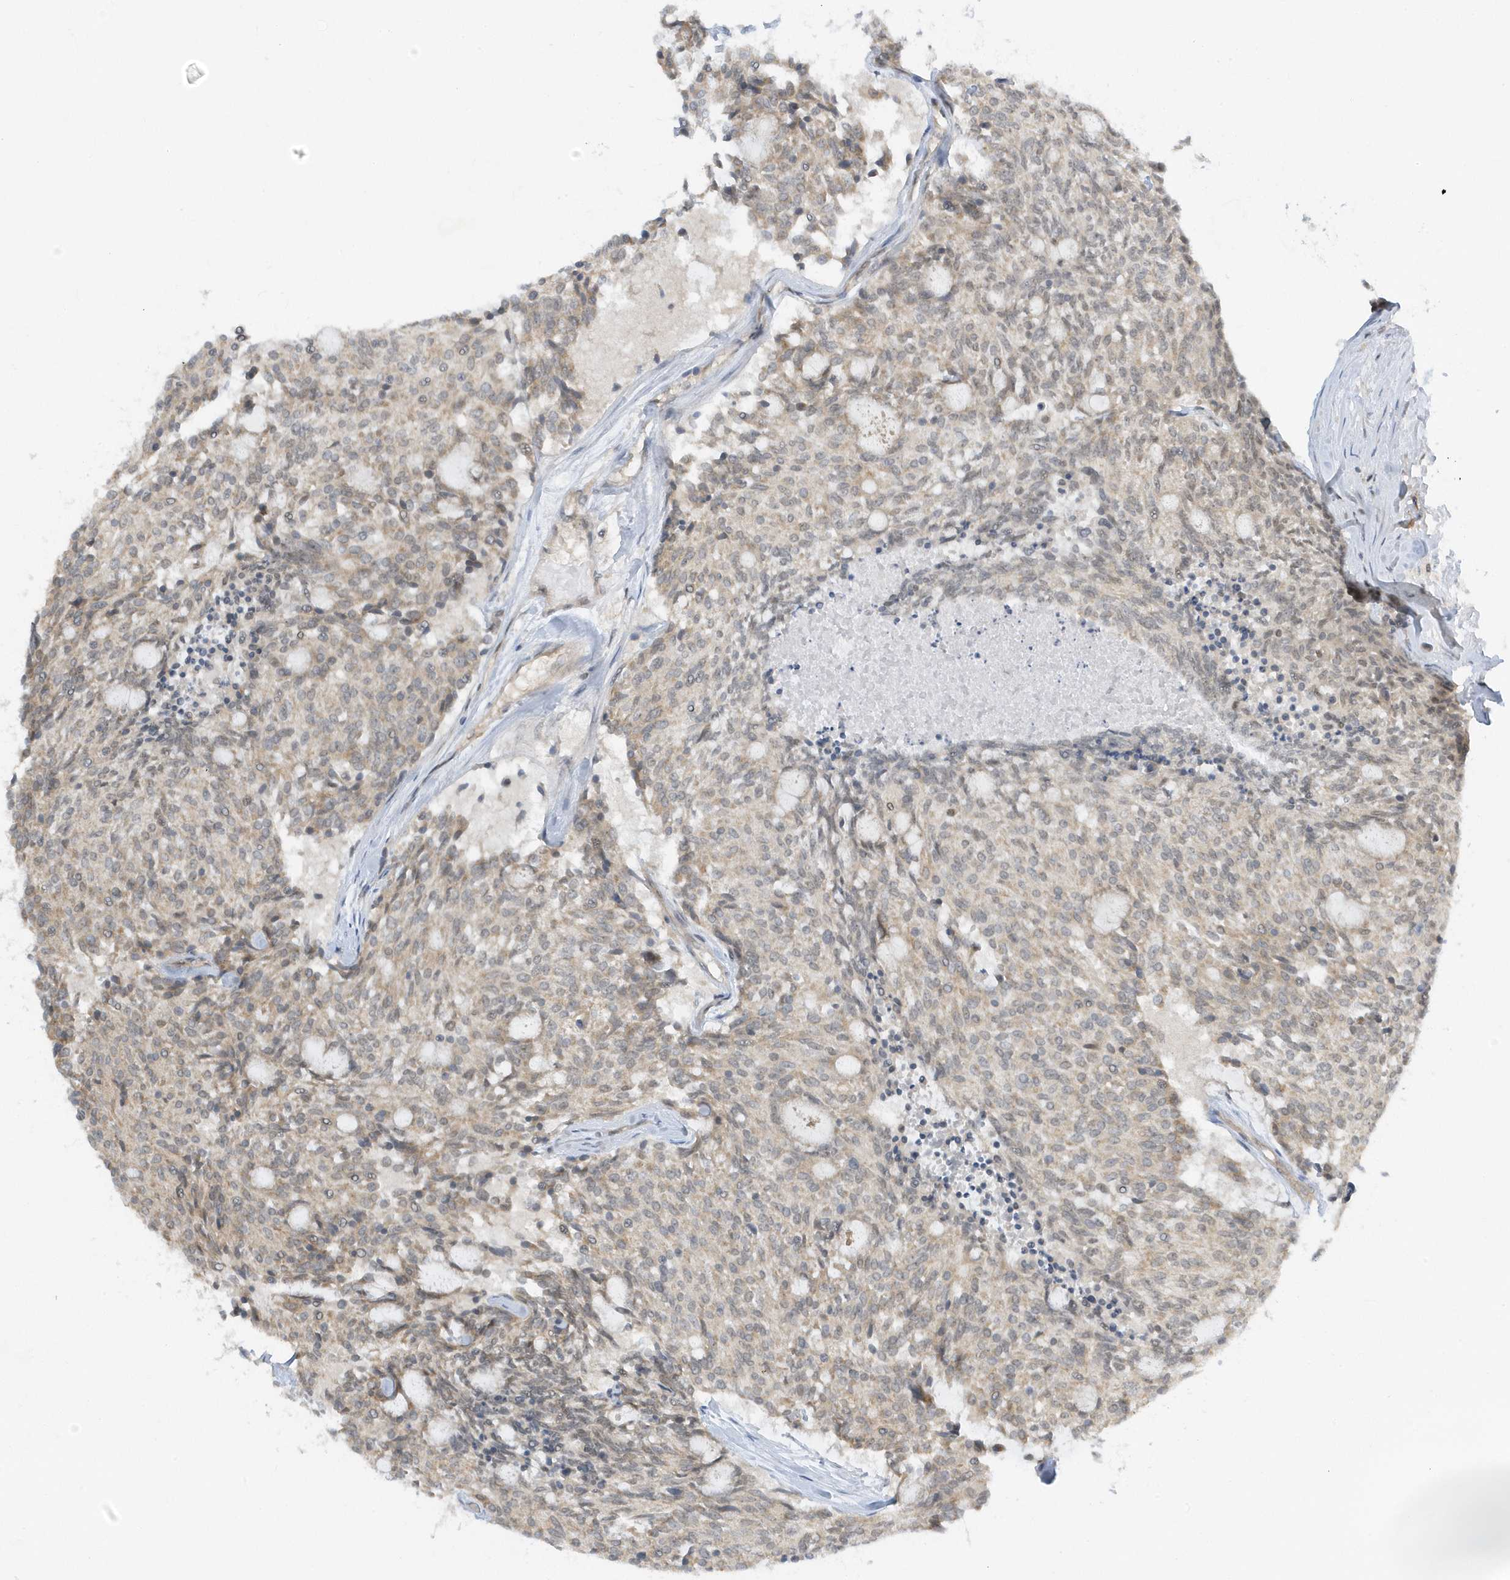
{"staining": {"intensity": "weak", "quantity": "<25%", "location": "cytoplasmic/membranous"}, "tissue": "carcinoid", "cell_type": "Tumor cells", "image_type": "cancer", "snomed": [{"axis": "morphology", "description": "Carcinoid, malignant, NOS"}, {"axis": "topography", "description": "Pancreas"}], "caption": "The photomicrograph shows no significant positivity in tumor cells of carcinoid (malignant). The staining is performed using DAB brown chromogen with nuclei counter-stained in using hematoxylin.", "gene": "ZNF740", "patient": {"sex": "female", "age": 54}}